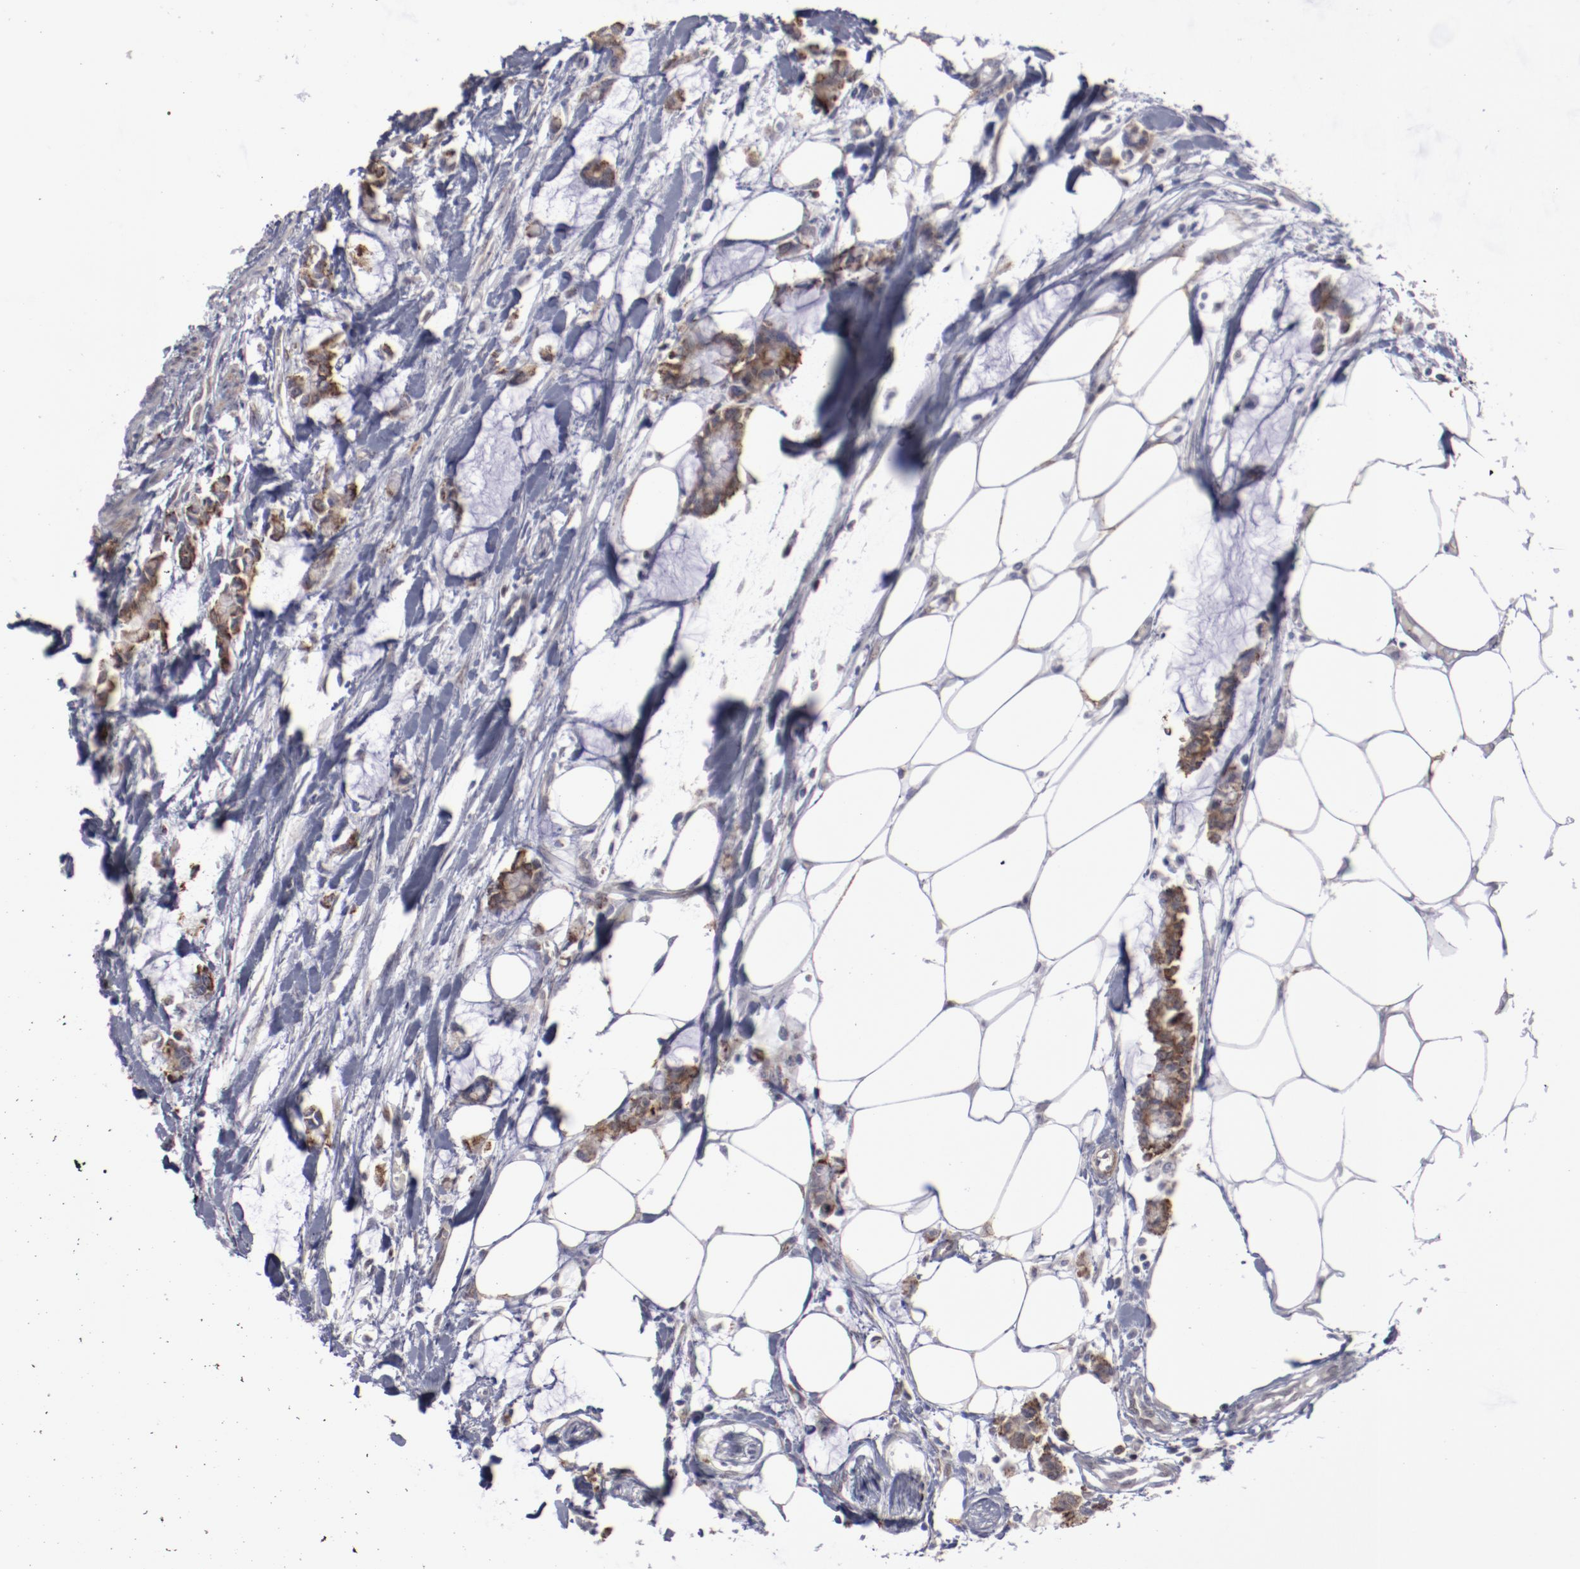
{"staining": {"intensity": "weak", "quantity": "25%-75%", "location": "cytoplasmic/membranous"}, "tissue": "colorectal cancer", "cell_type": "Tumor cells", "image_type": "cancer", "snomed": [{"axis": "morphology", "description": "Normal tissue, NOS"}, {"axis": "morphology", "description": "Adenocarcinoma, NOS"}, {"axis": "topography", "description": "Colon"}, {"axis": "topography", "description": "Peripheral nerve tissue"}], "caption": "Colorectal adenocarcinoma stained with immunohistochemistry displays weak cytoplasmic/membranous positivity in about 25%-75% of tumor cells. (DAB (3,3'-diaminobenzidine) IHC, brown staining for protein, blue staining for nuclei).", "gene": "LEF1", "patient": {"sex": "male", "age": 14}}